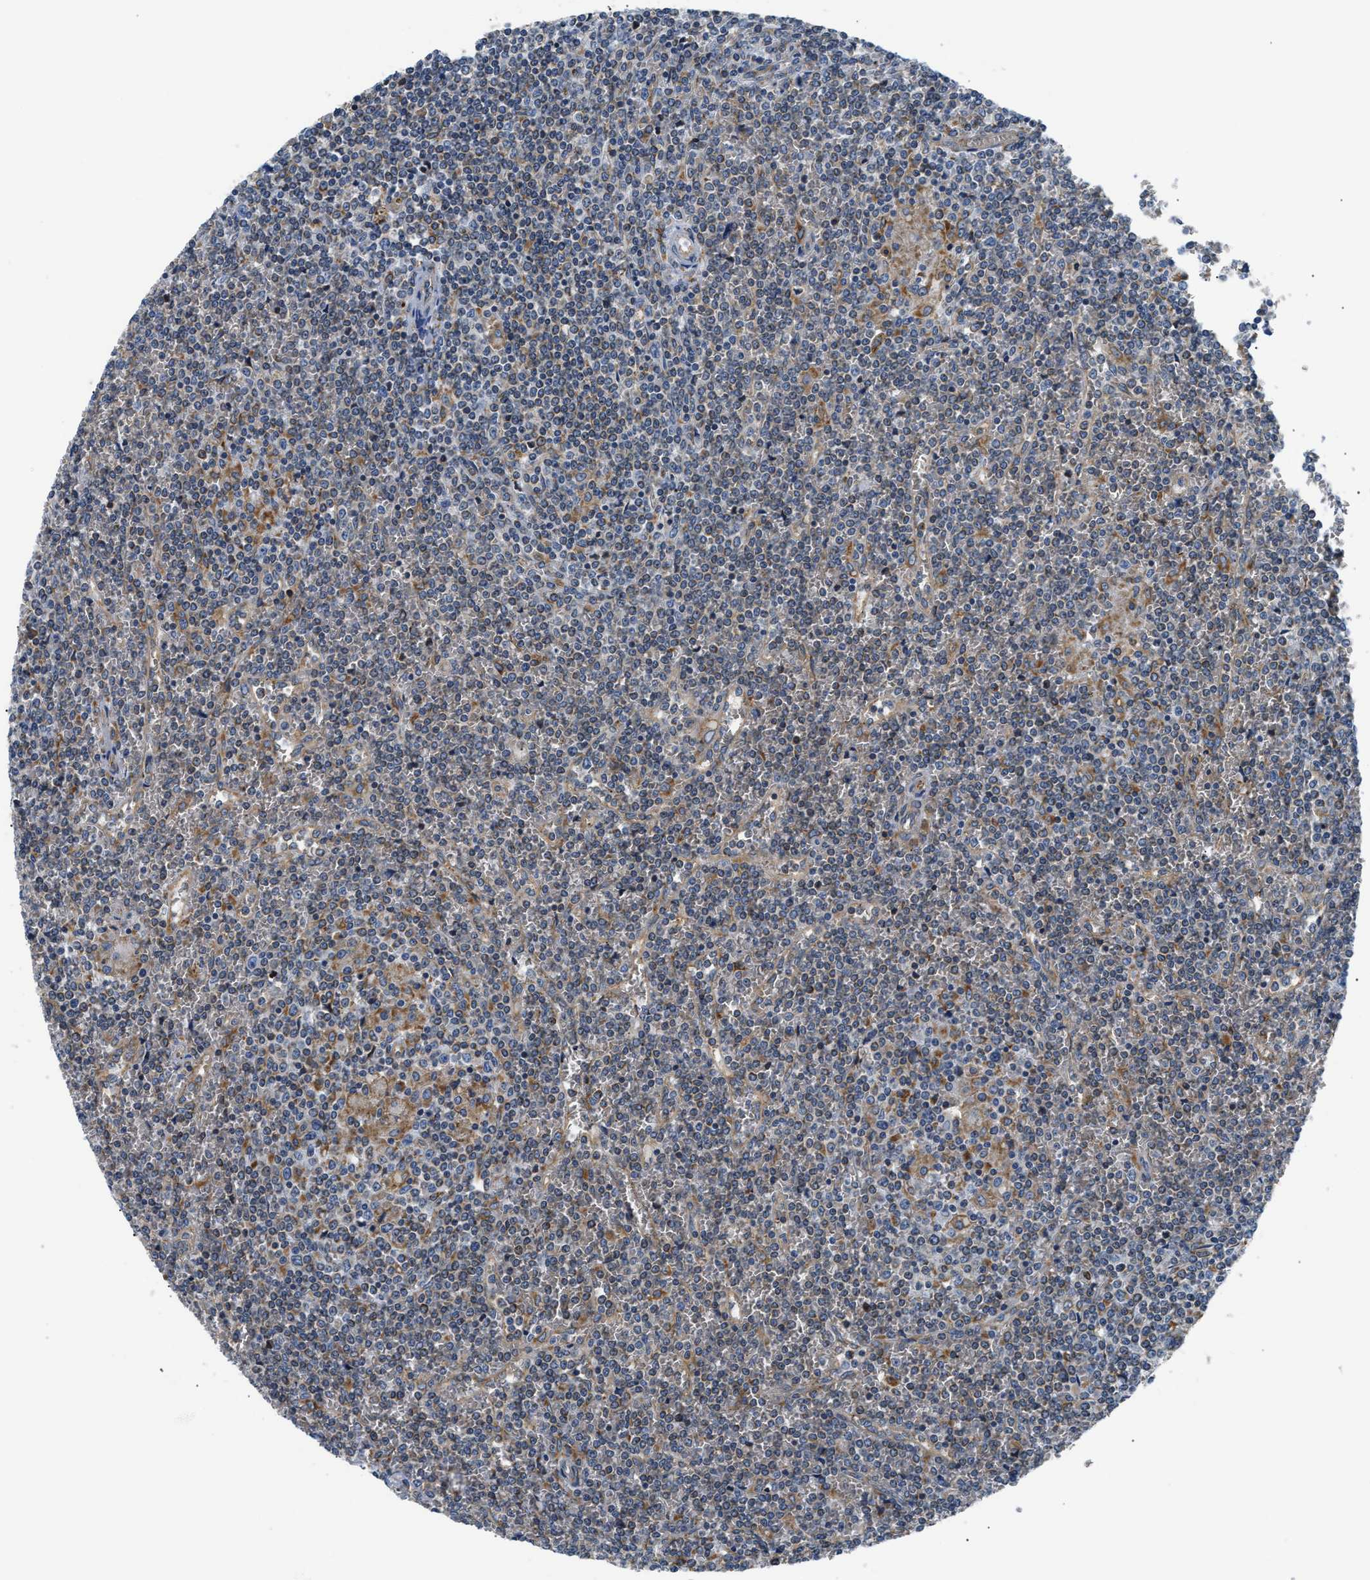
{"staining": {"intensity": "weak", "quantity": "25%-75%", "location": "cytoplasmic/membranous"}, "tissue": "lymphoma", "cell_type": "Tumor cells", "image_type": "cancer", "snomed": [{"axis": "morphology", "description": "Malignant lymphoma, non-Hodgkin's type, Low grade"}, {"axis": "topography", "description": "Spleen"}], "caption": "There is low levels of weak cytoplasmic/membranous positivity in tumor cells of low-grade malignant lymphoma, non-Hodgkin's type, as demonstrated by immunohistochemical staining (brown color).", "gene": "HDHD3", "patient": {"sex": "female", "age": 19}}